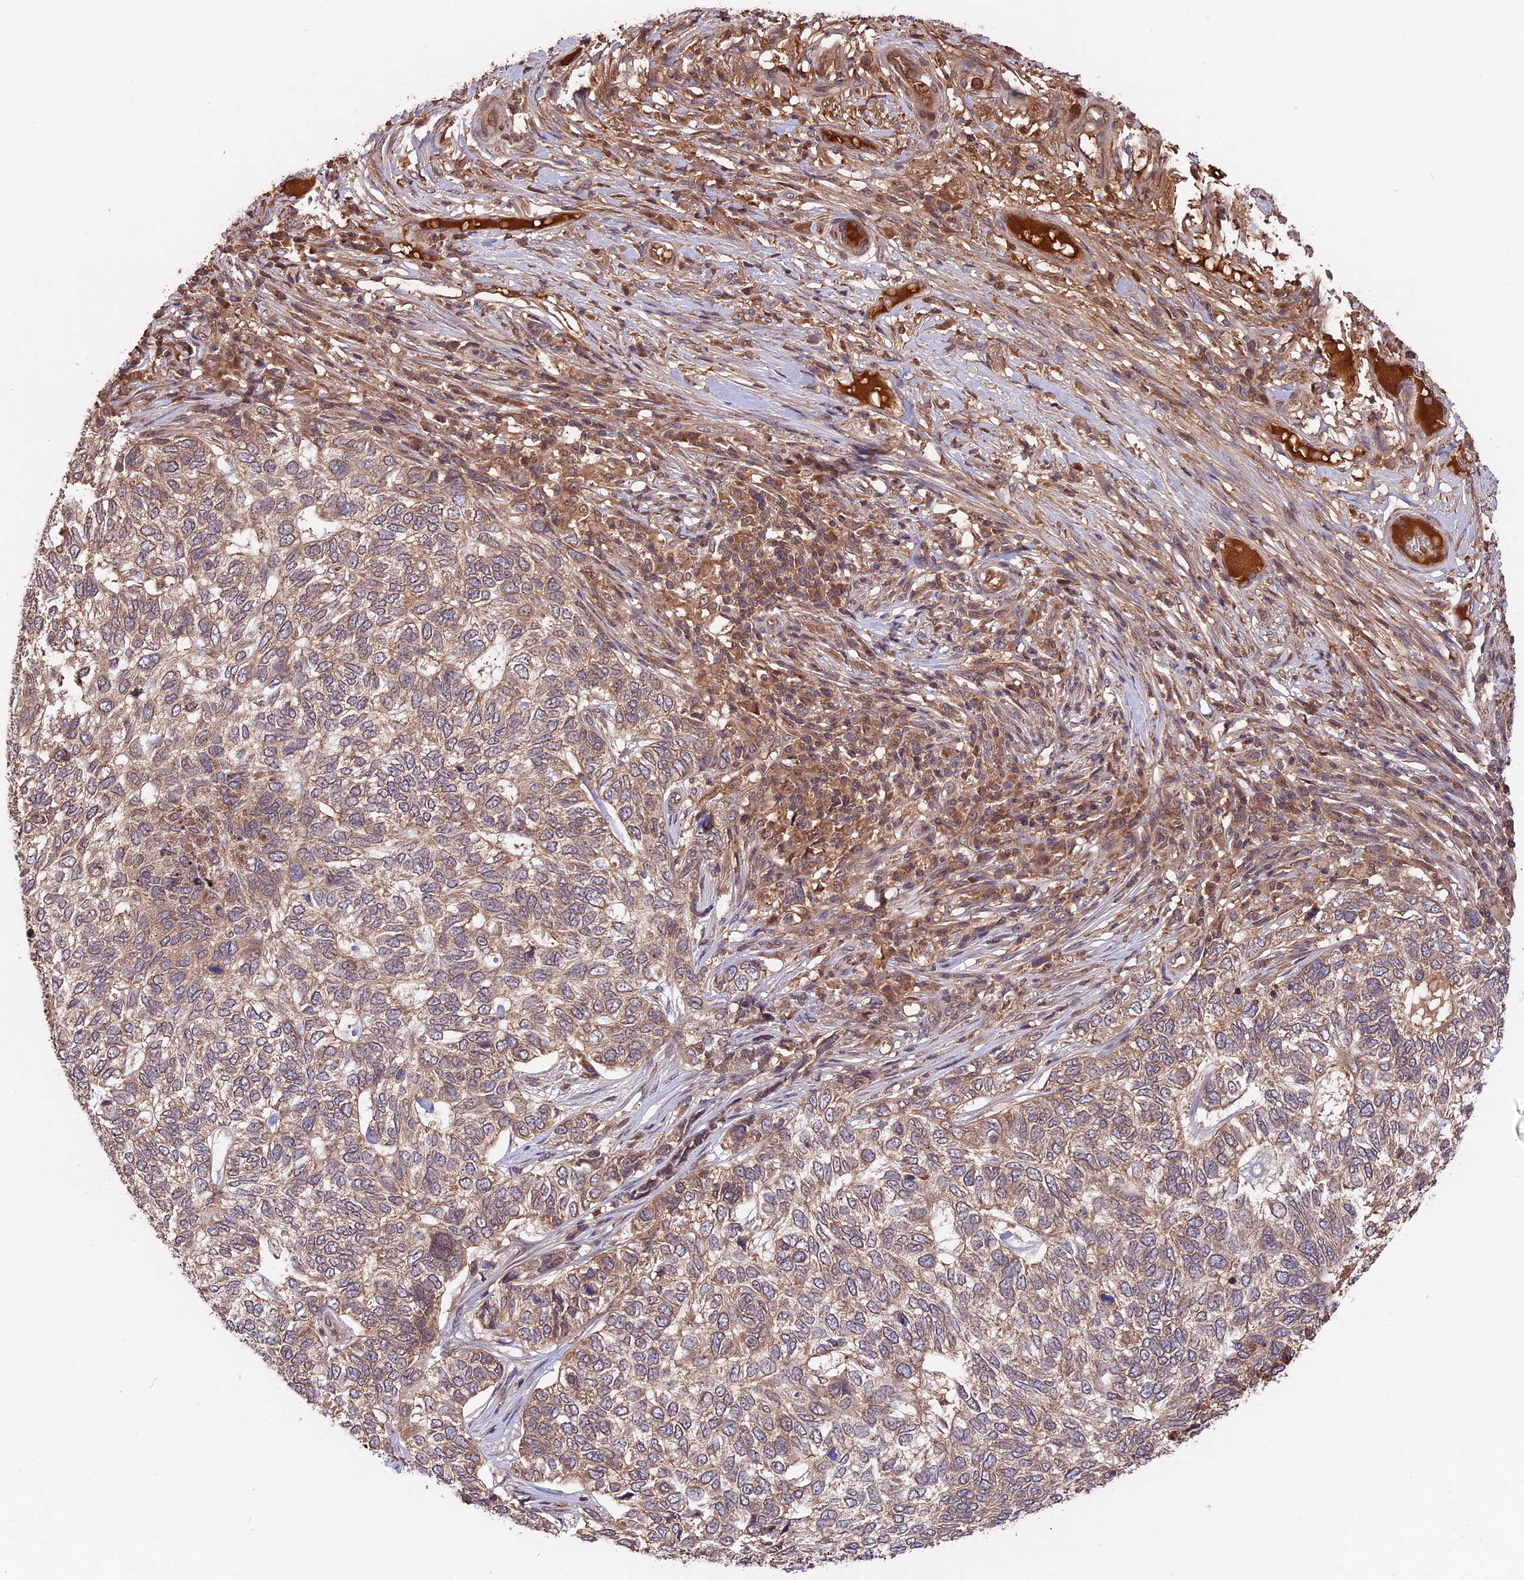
{"staining": {"intensity": "weak", "quantity": "25%-75%", "location": "cytoplasmic/membranous"}, "tissue": "skin cancer", "cell_type": "Tumor cells", "image_type": "cancer", "snomed": [{"axis": "morphology", "description": "Basal cell carcinoma"}, {"axis": "topography", "description": "Skin"}], "caption": "A histopathology image of human skin basal cell carcinoma stained for a protein exhibits weak cytoplasmic/membranous brown staining in tumor cells.", "gene": "CHAC1", "patient": {"sex": "female", "age": 65}}